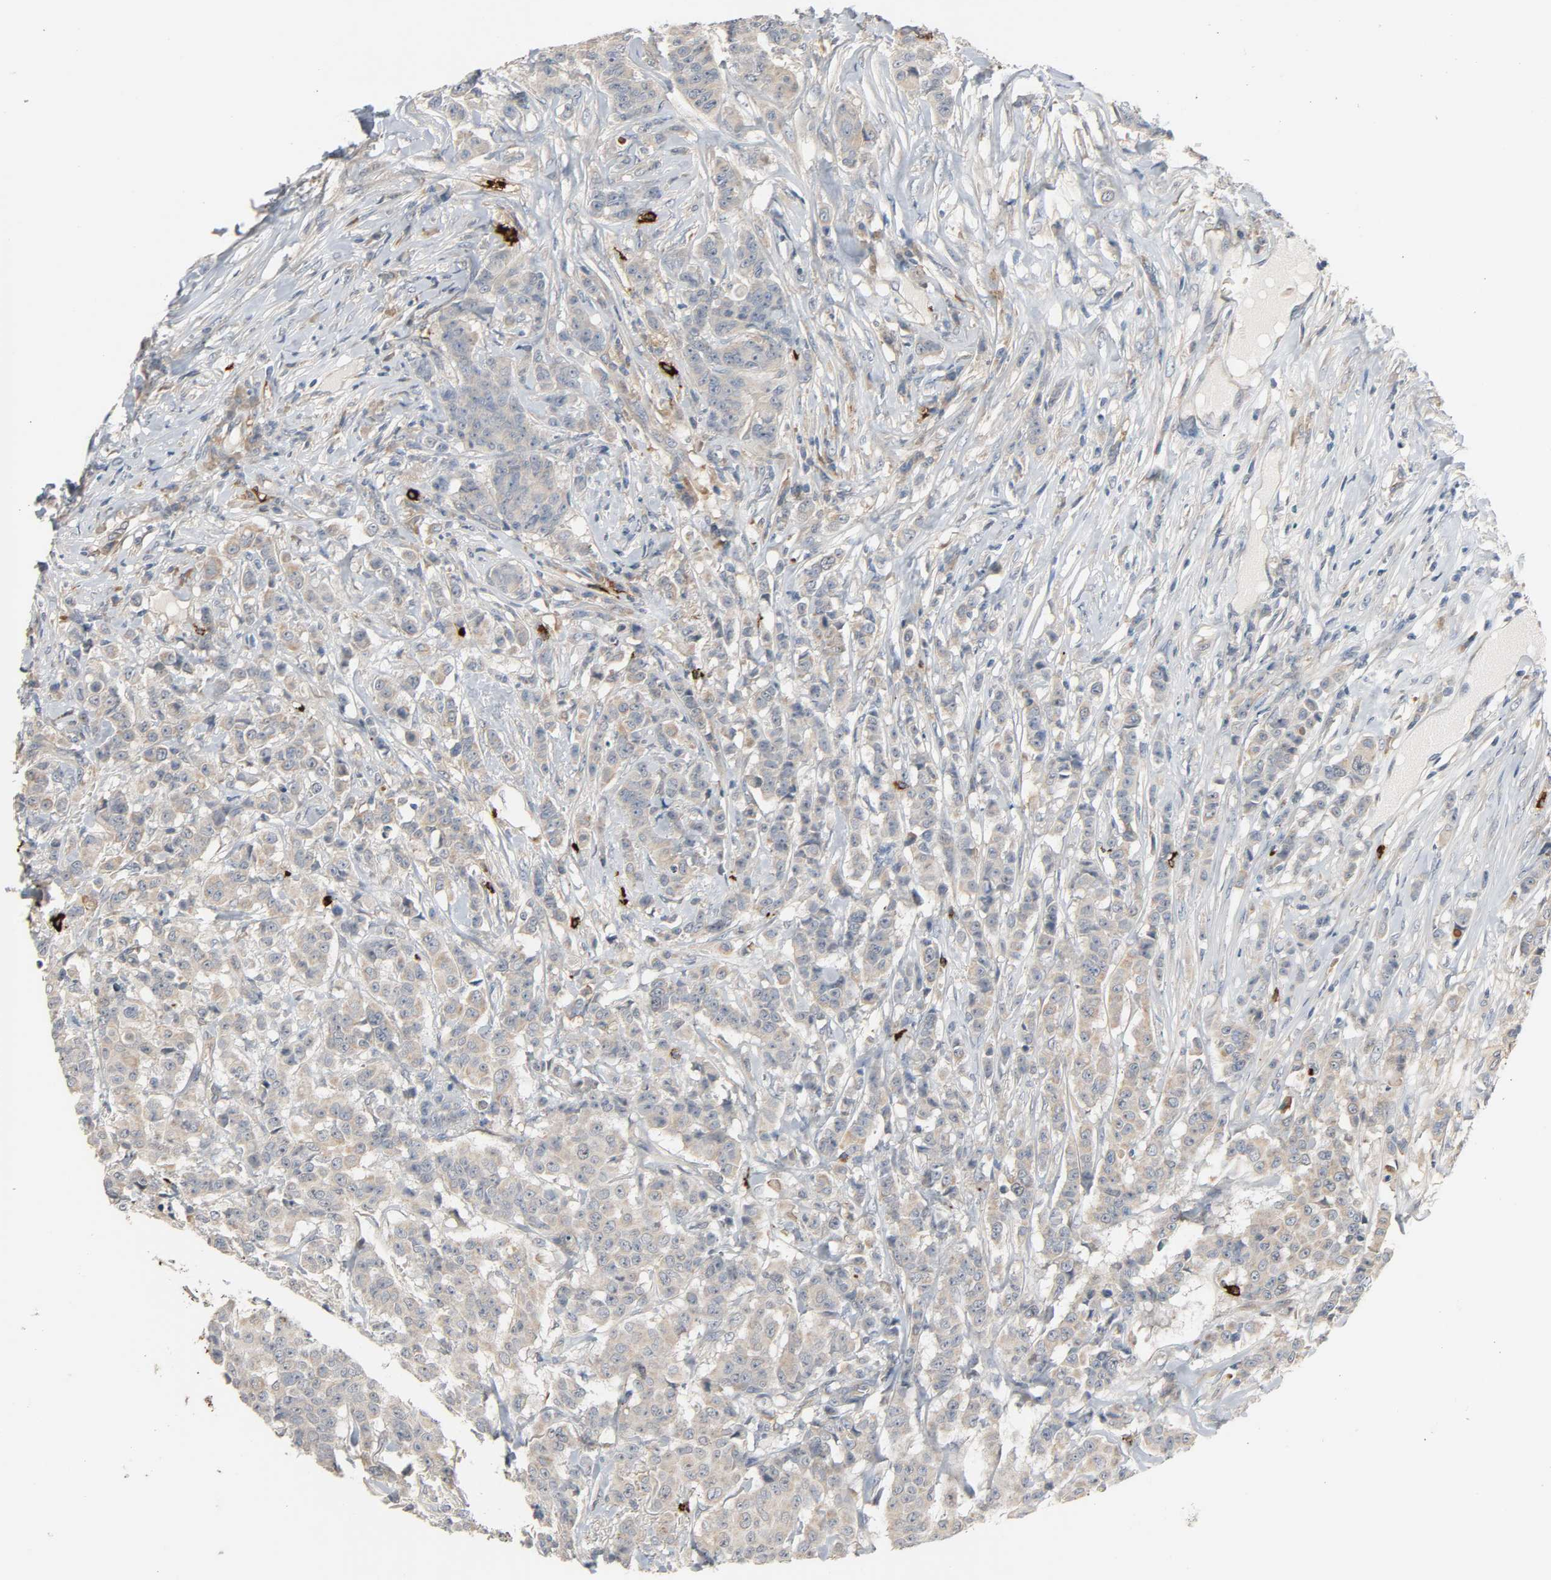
{"staining": {"intensity": "weak", "quantity": ">75%", "location": "cytoplasmic/membranous"}, "tissue": "breast cancer", "cell_type": "Tumor cells", "image_type": "cancer", "snomed": [{"axis": "morphology", "description": "Duct carcinoma"}, {"axis": "topography", "description": "Breast"}], "caption": "Immunohistochemical staining of human breast cancer (infiltrating ductal carcinoma) demonstrates weak cytoplasmic/membranous protein expression in about >75% of tumor cells.", "gene": "LIMCH1", "patient": {"sex": "female", "age": 40}}